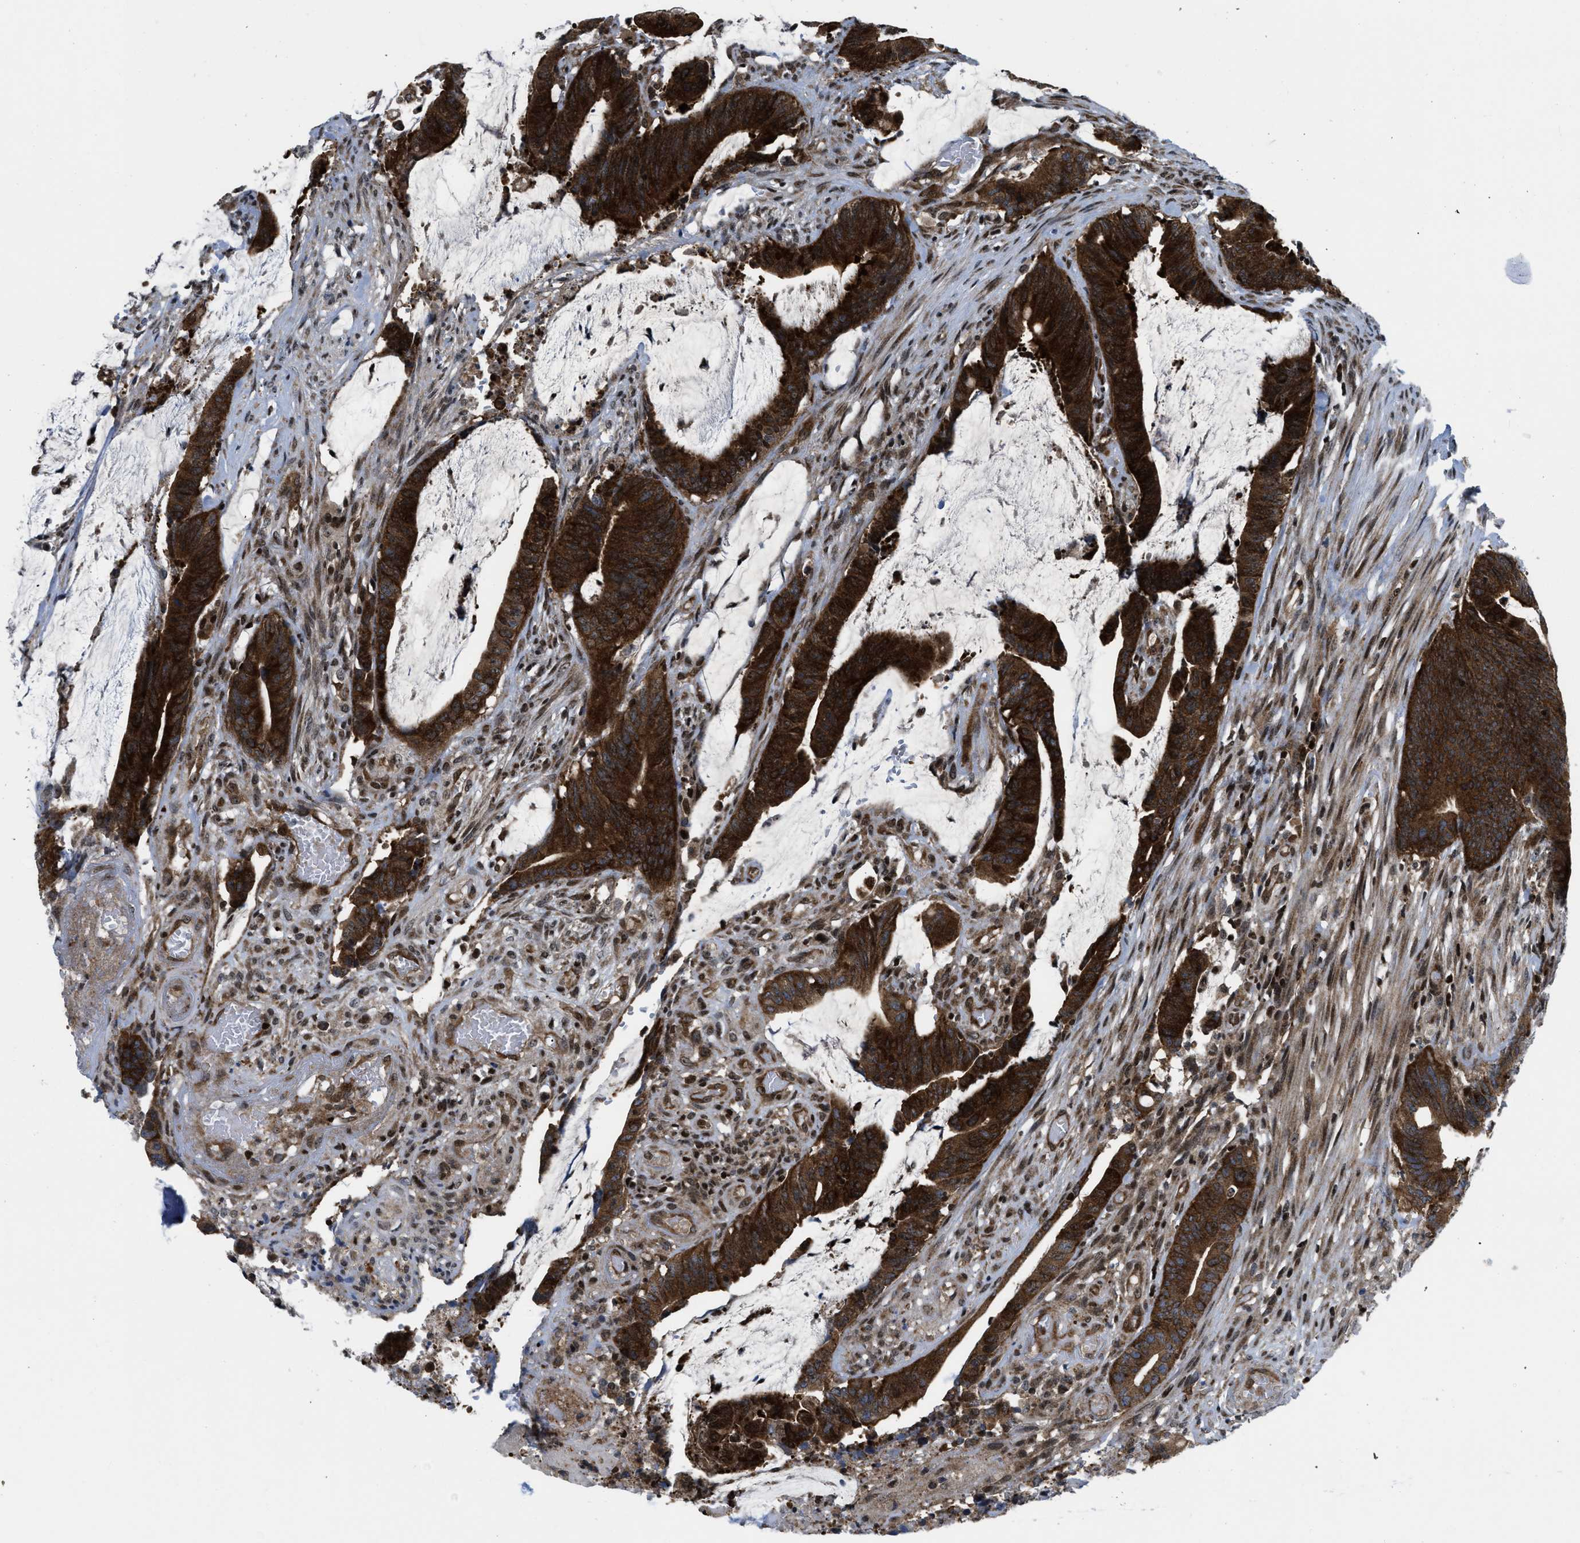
{"staining": {"intensity": "strong", "quantity": ">75%", "location": "cytoplasmic/membranous"}, "tissue": "colorectal cancer", "cell_type": "Tumor cells", "image_type": "cancer", "snomed": [{"axis": "morphology", "description": "Adenocarcinoma, NOS"}, {"axis": "topography", "description": "Rectum"}], "caption": "IHC image of neoplastic tissue: human colorectal cancer (adenocarcinoma) stained using immunohistochemistry (IHC) displays high levels of strong protein expression localized specifically in the cytoplasmic/membranous of tumor cells, appearing as a cytoplasmic/membranous brown color.", "gene": "PPP2CB", "patient": {"sex": "female", "age": 66}}